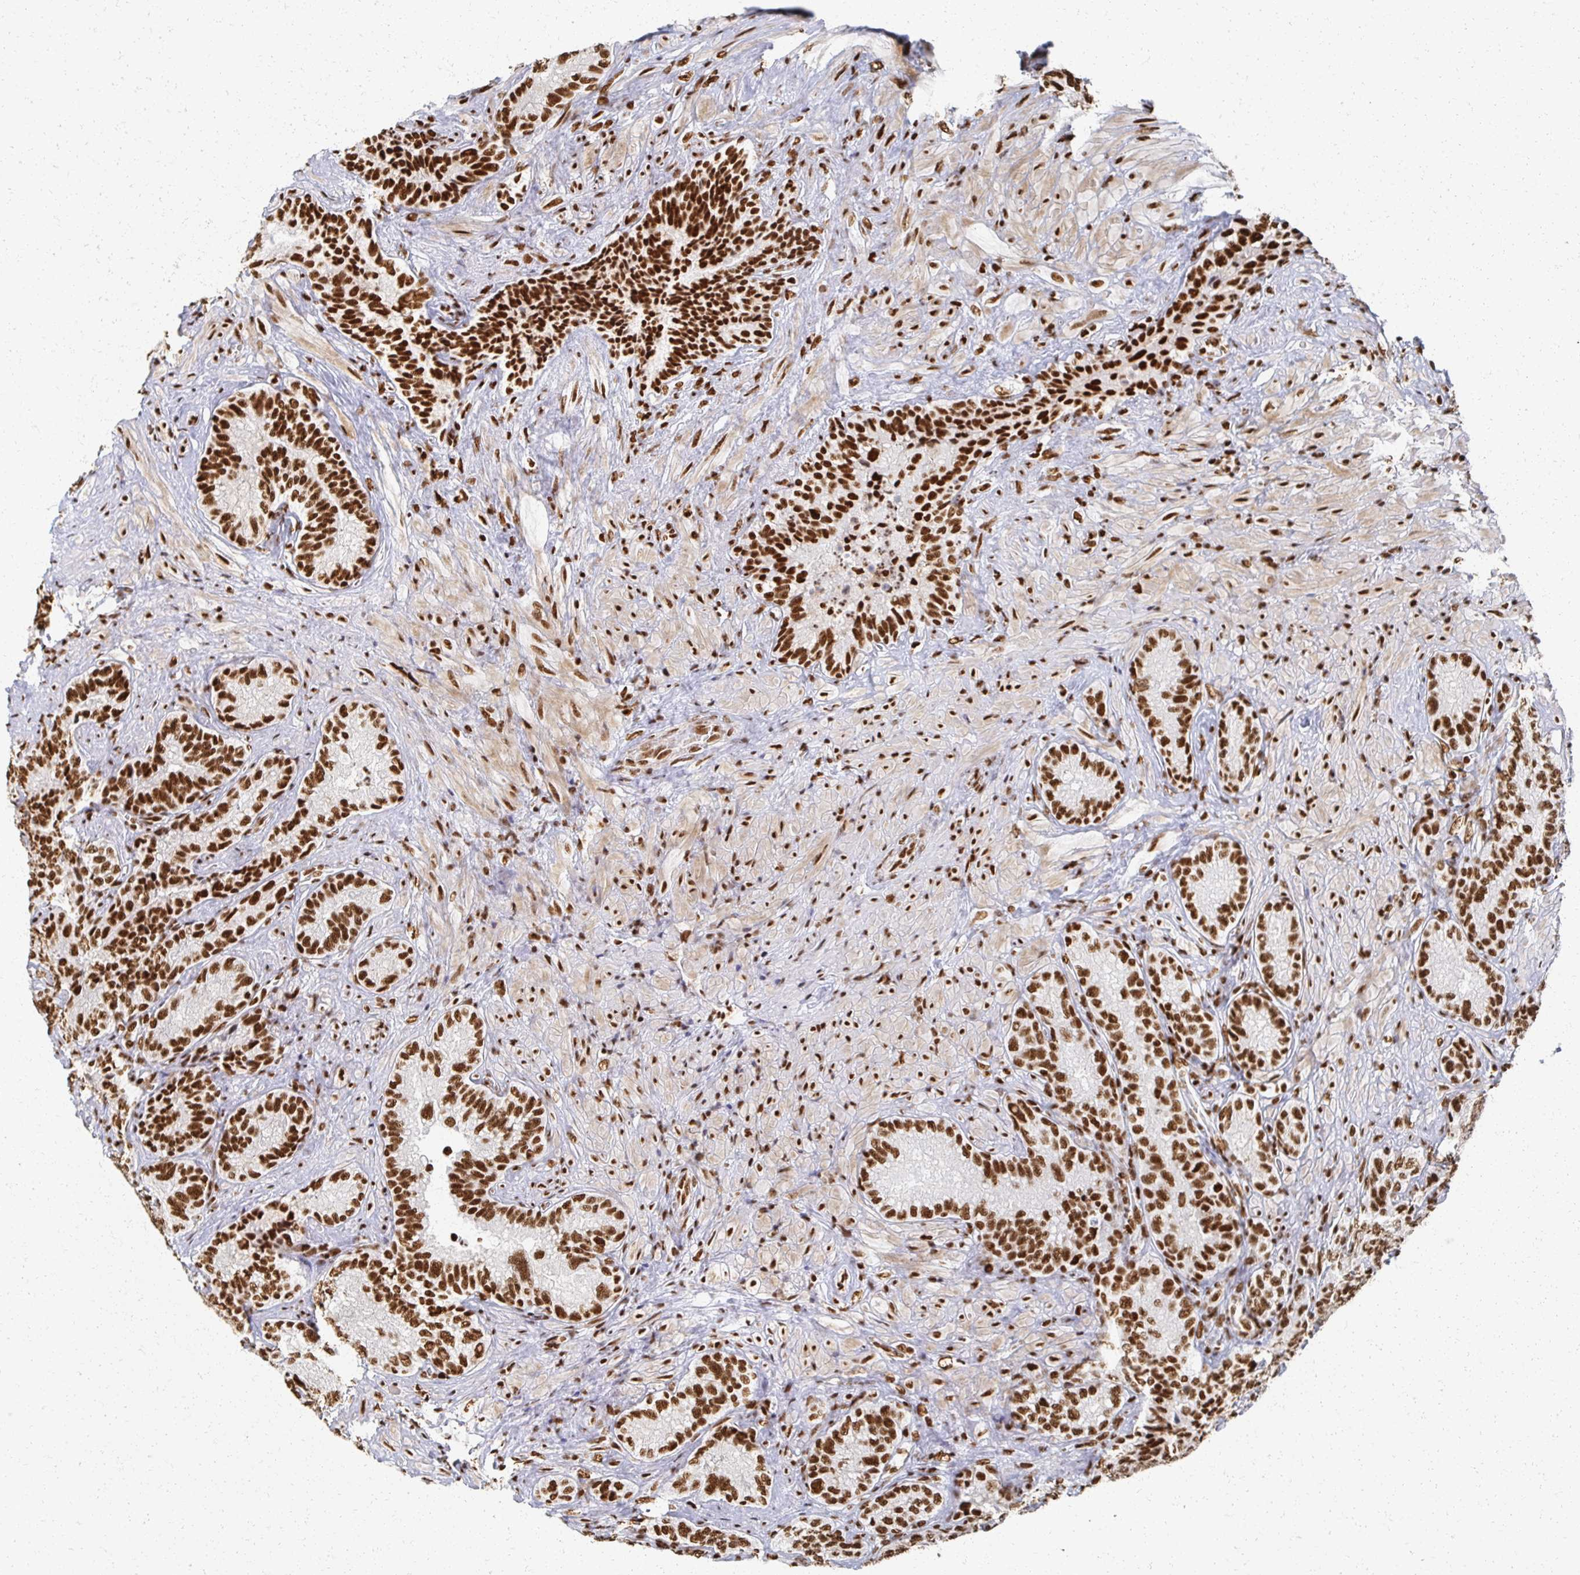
{"staining": {"intensity": "strong", "quantity": ">75%", "location": "nuclear"}, "tissue": "seminal vesicle", "cell_type": "Glandular cells", "image_type": "normal", "snomed": [{"axis": "morphology", "description": "Normal tissue, NOS"}, {"axis": "topography", "description": "Seminal veicle"}], "caption": "Benign seminal vesicle displays strong nuclear expression in about >75% of glandular cells.", "gene": "RBBP4", "patient": {"sex": "male", "age": 68}}